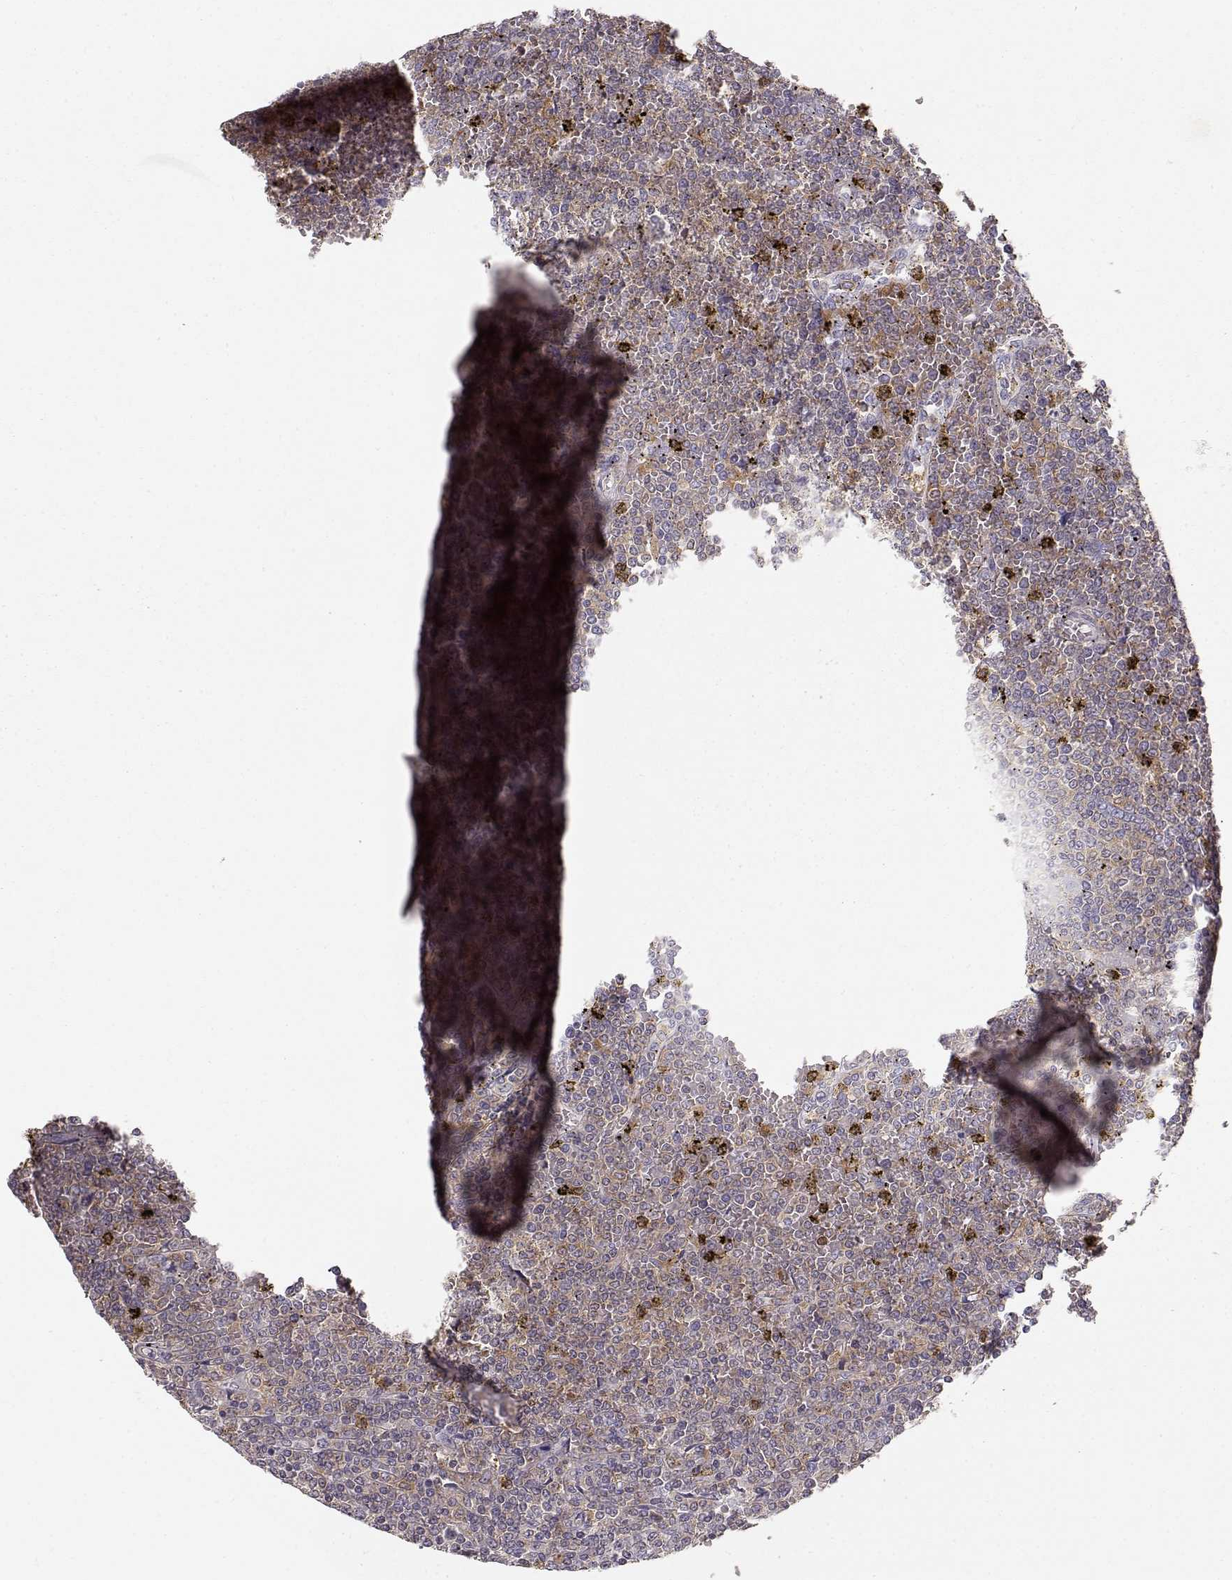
{"staining": {"intensity": "weak", "quantity": ">75%", "location": "cytoplasmic/membranous"}, "tissue": "lymphoma", "cell_type": "Tumor cells", "image_type": "cancer", "snomed": [{"axis": "morphology", "description": "Malignant lymphoma, non-Hodgkin's type, Low grade"}, {"axis": "topography", "description": "Spleen"}], "caption": "Human lymphoma stained for a protein (brown) displays weak cytoplasmic/membranous positive expression in approximately >75% of tumor cells.", "gene": "VAV1", "patient": {"sex": "female", "age": 19}}